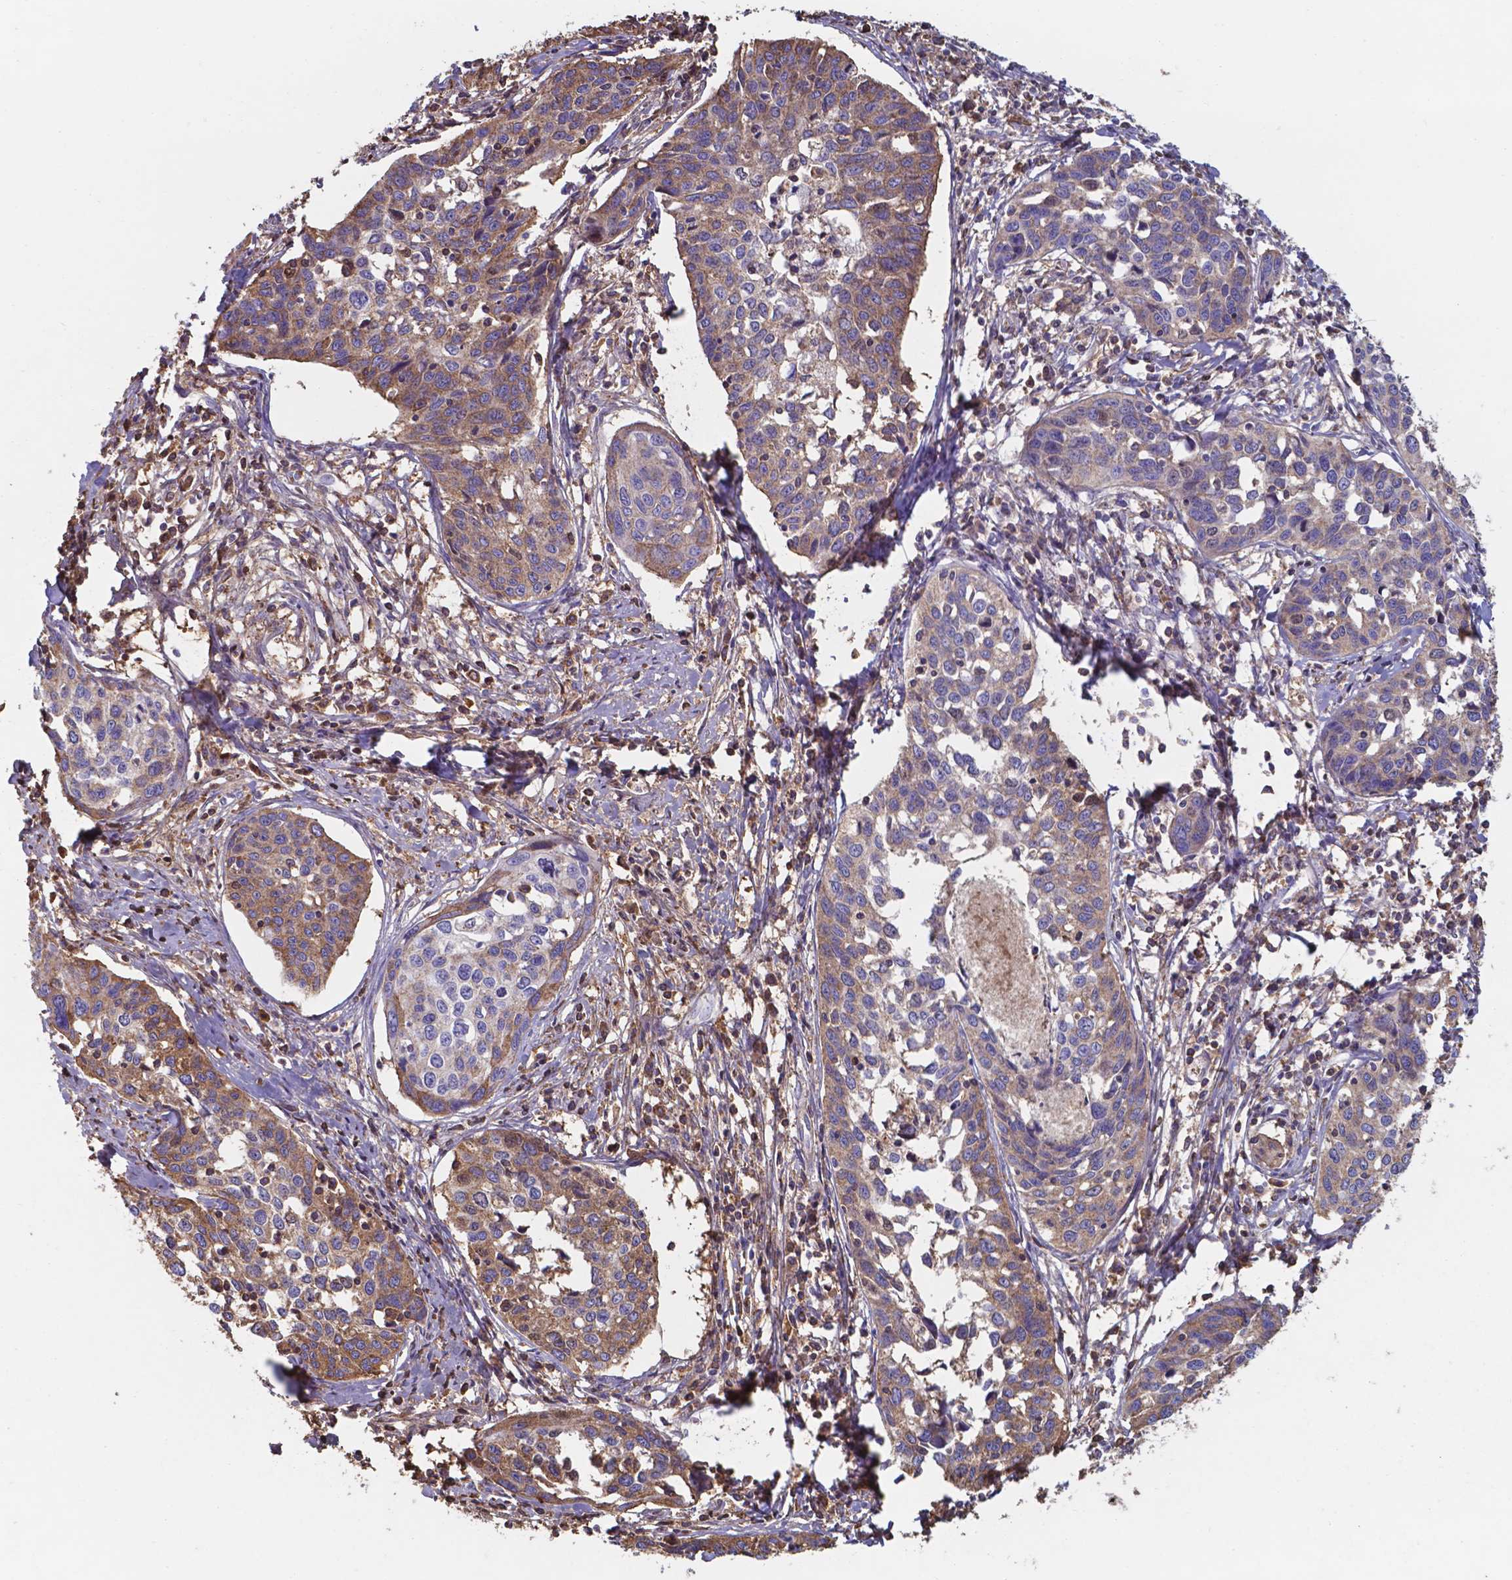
{"staining": {"intensity": "moderate", "quantity": "25%-75%", "location": "cytoplasmic/membranous"}, "tissue": "cervical cancer", "cell_type": "Tumor cells", "image_type": "cancer", "snomed": [{"axis": "morphology", "description": "Squamous cell carcinoma, NOS"}, {"axis": "topography", "description": "Cervix"}], "caption": "DAB (3,3'-diaminobenzidine) immunohistochemical staining of human squamous cell carcinoma (cervical) displays moderate cytoplasmic/membranous protein positivity in approximately 25%-75% of tumor cells.", "gene": "SERPINA1", "patient": {"sex": "female", "age": 31}}